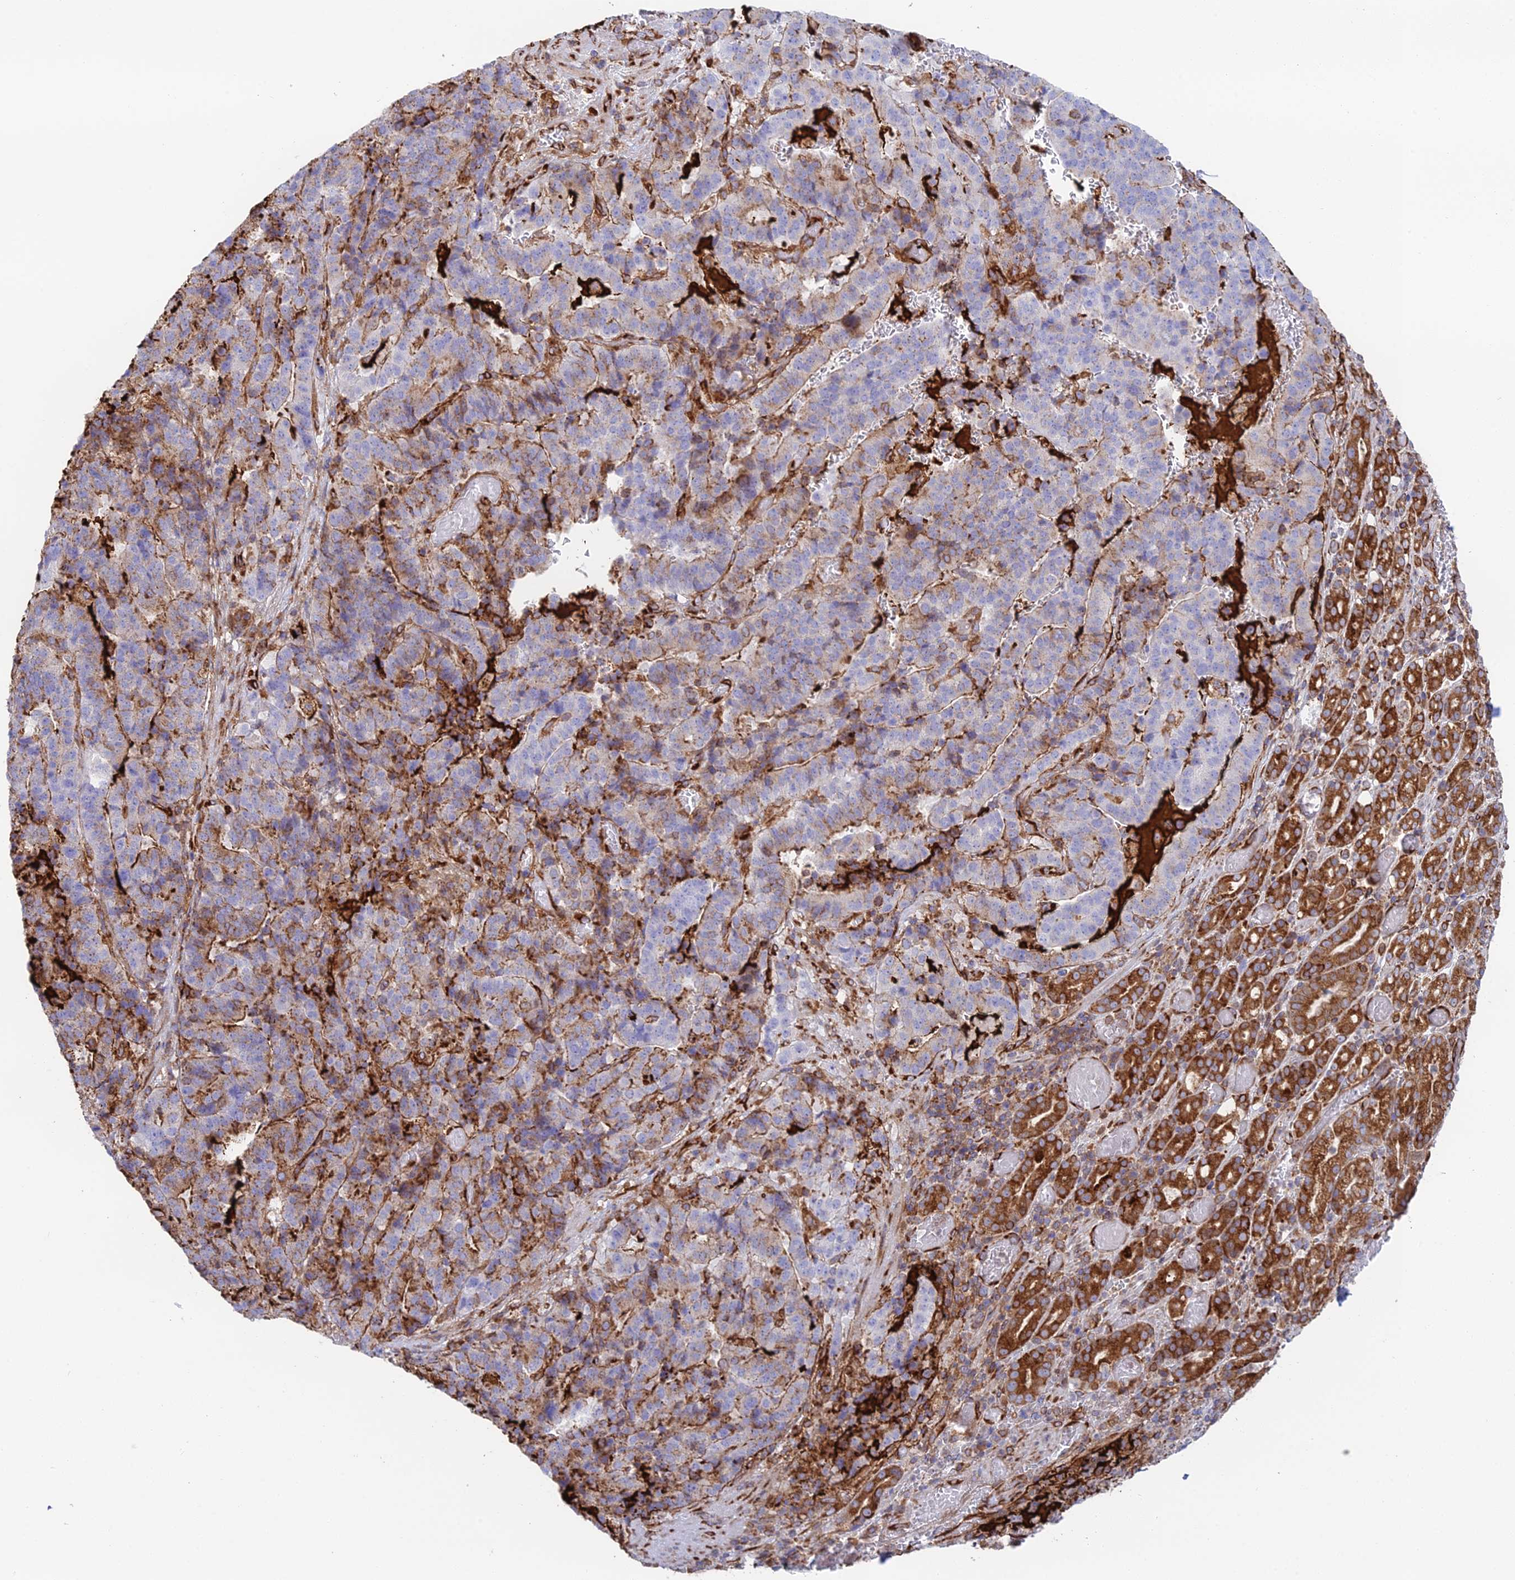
{"staining": {"intensity": "moderate", "quantity": "<25%", "location": "cytoplasmic/membranous"}, "tissue": "stomach cancer", "cell_type": "Tumor cells", "image_type": "cancer", "snomed": [{"axis": "morphology", "description": "Adenocarcinoma, NOS"}, {"axis": "topography", "description": "Stomach"}], "caption": "Tumor cells show low levels of moderate cytoplasmic/membranous staining in about <25% of cells in human stomach cancer (adenocarcinoma).", "gene": "CCDC69", "patient": {"sex": "male", "age": 48}}